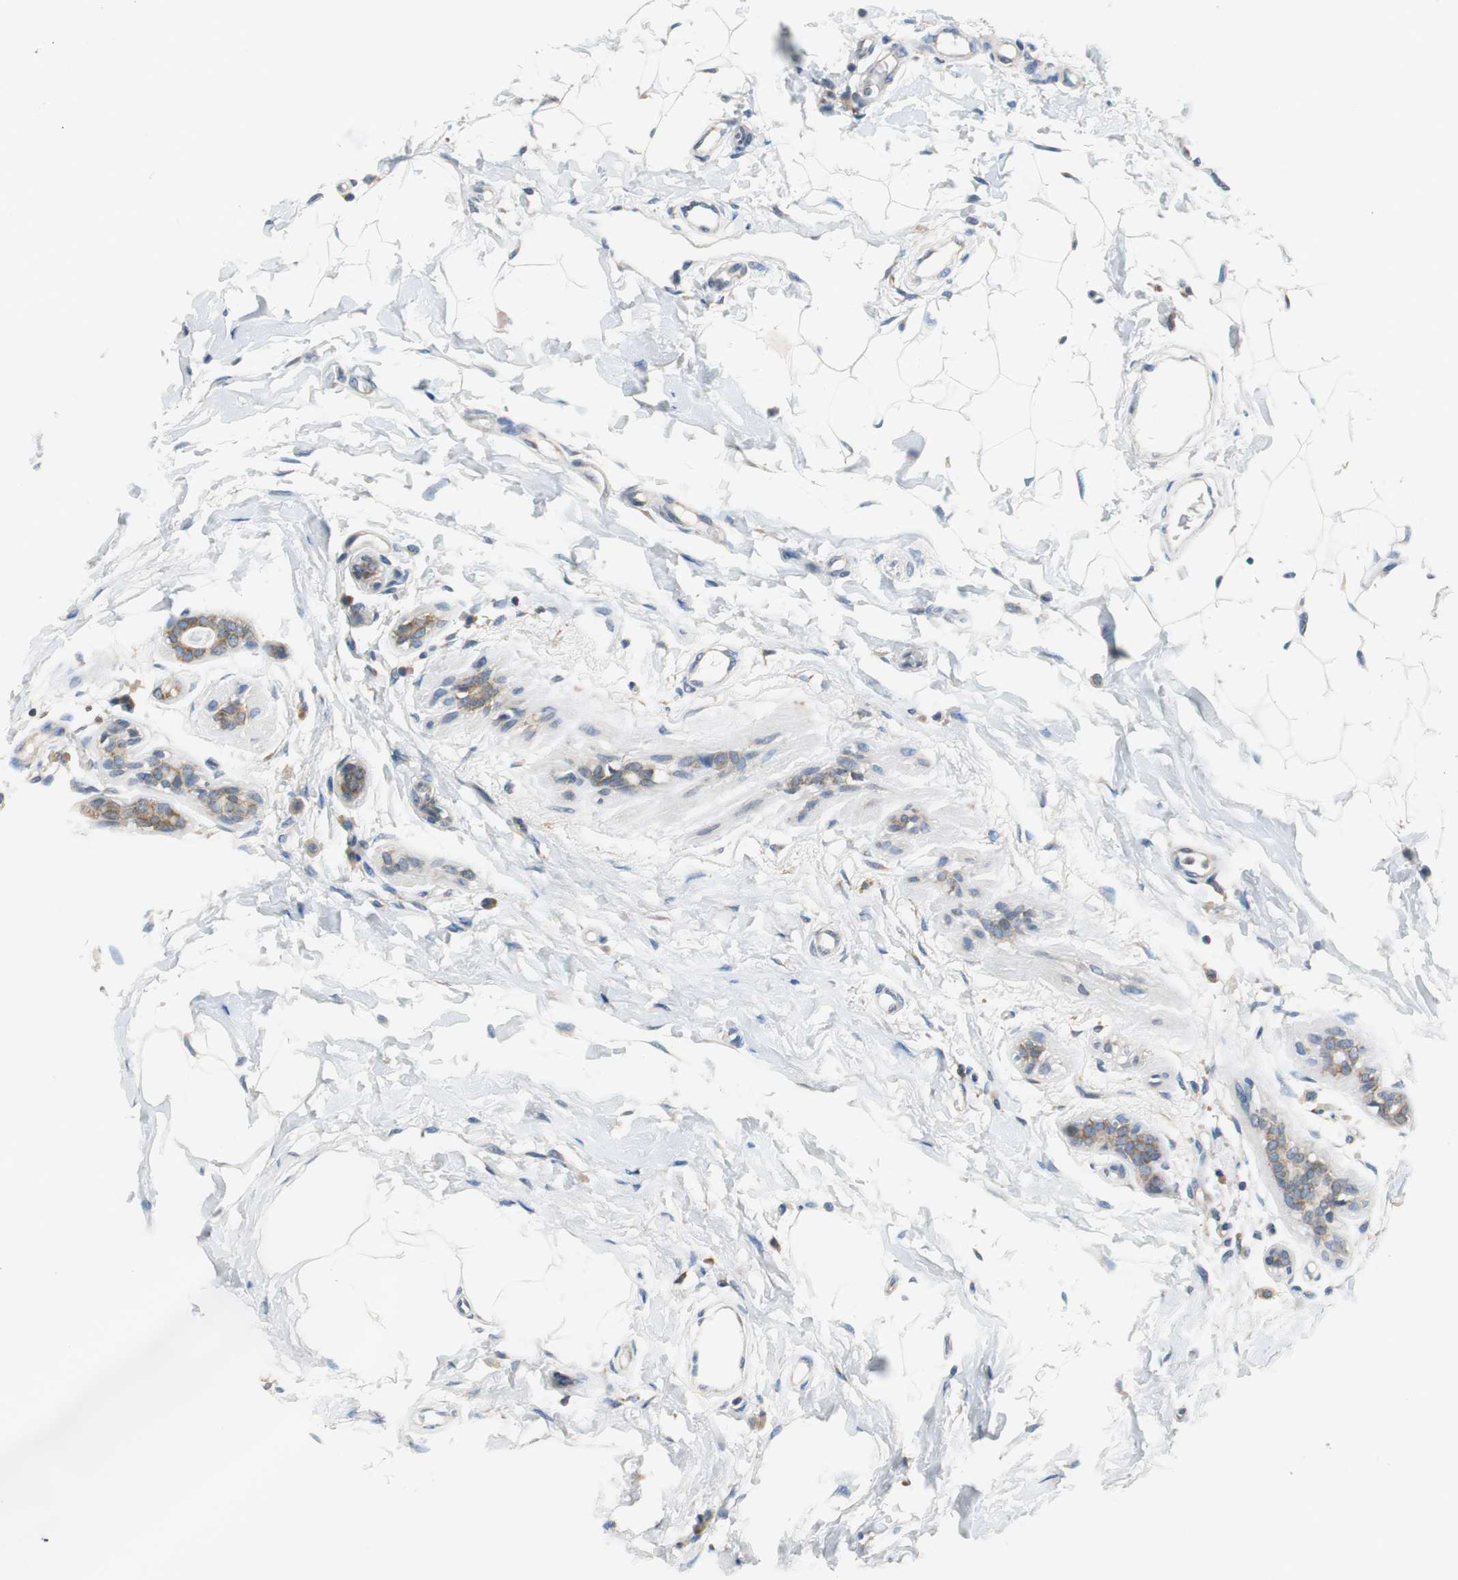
{"staining": {"intensity": "moderate", "quantity": ">75%", "location": "cytoplasmic/membranous"}, "tissue": "breast cancer", "cell_type": "Tumor cells", "image_type": "cancer", "snomed": [{"axis": "morphology", "description": "Lobular carcinoma, in situ"}, {"axis": "morphology", "description": "Lobular carcinoma"}, {"axis": "topography", "description": "Breast"}], "caption": "Moderate cytoplasmic/membranous protein positivity is identified in approximately >75% of tumor cells in breast lobular carcinoma. (DAB (3,3'-diaminobenzidine) IHC with brightfield microscopy, high magnification).", "gene": "CNOT3", "patient": {"sex": "female", "age": 41}}